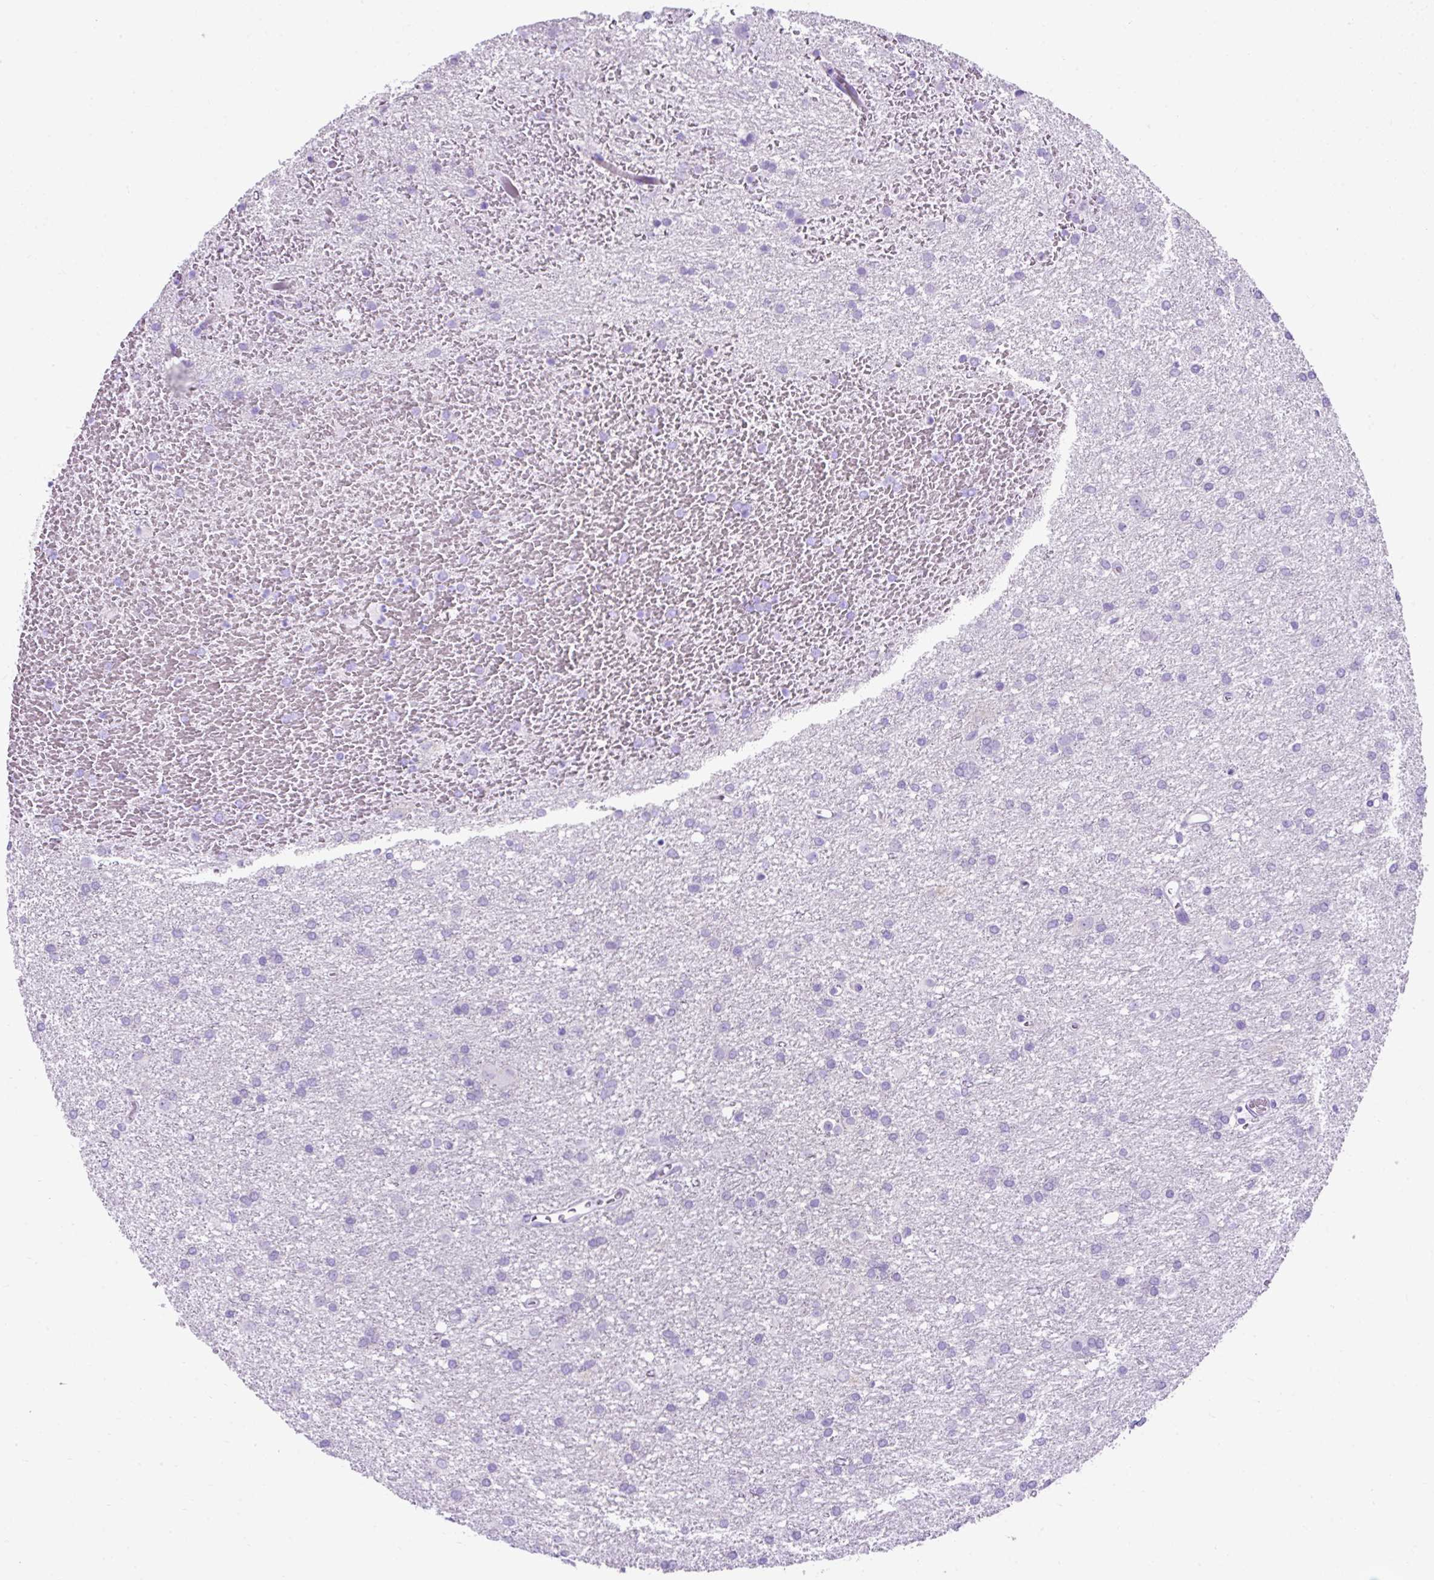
{"staining": {"intensity": "negative", "quantity": "none", "location": "none"}, "tissue": "glioma", "cell_type": "Tumor cells", "image_type": "cancer", "snomed": [{"axis": "morphology", "description": "Glioma, malignant, High grade"}, {"axis": "topography", "description": "Brain"}], "caption": "Immunohistochemistry of human glioma demonstrates no staining in tumor cells.", "gene": "KRT12", "patient": {"sex": "female", "age": 50}}